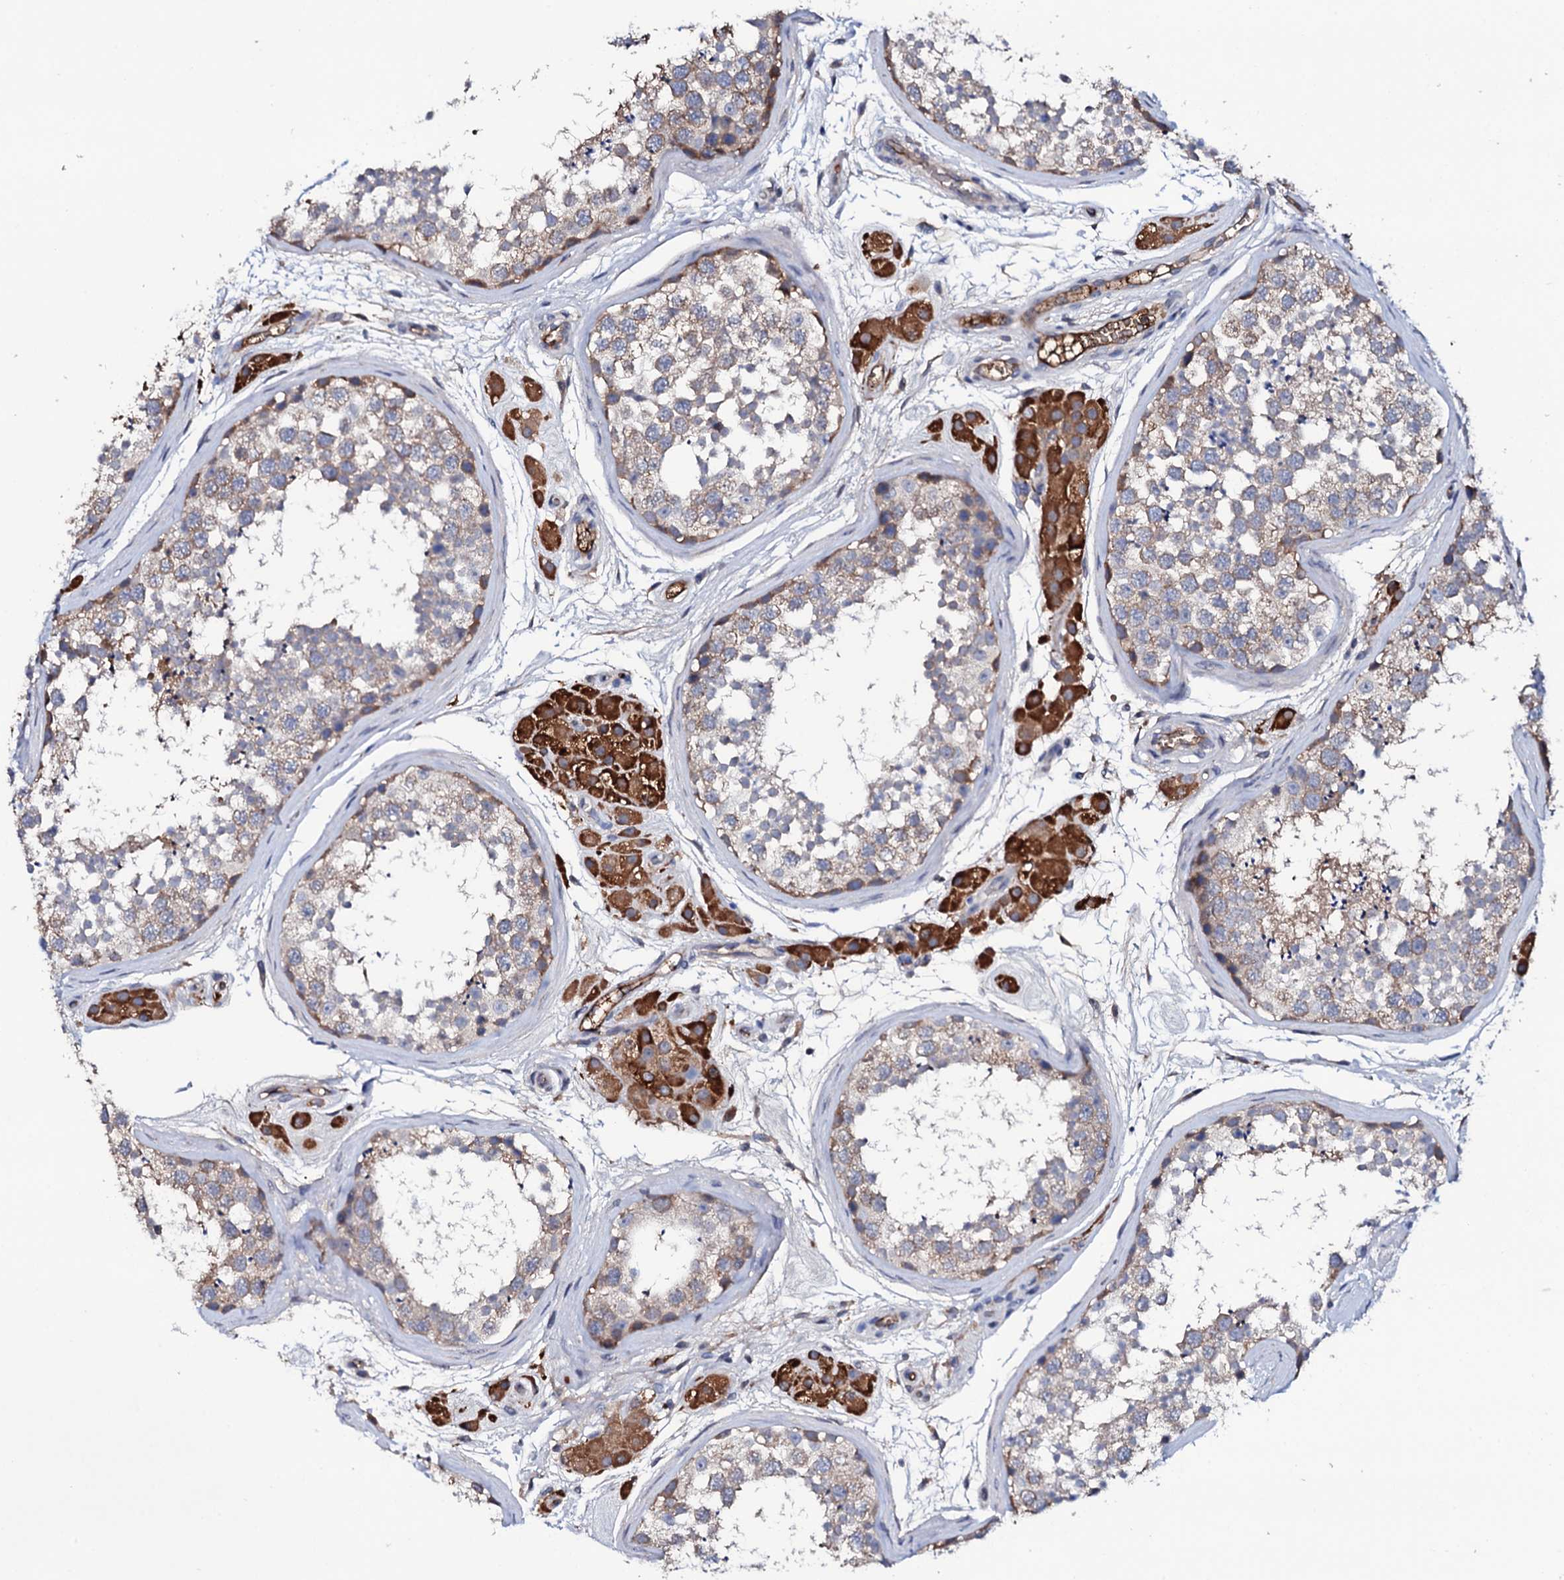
{"staining": {"intensity": "moderate", "quantity": "<25%", "location": "cytoplasmic/membranous"}, "tissue": "testis", "cell_type": "Cells in seminiferous ducts", "image_type": "normal", "snomed": [{"axis": "morphology", "description": "Normal tissue, NOS"}, {"axis": "topography", "description": "Testis"}], "caption": "Protein staining of benign testis shows moderate cytoplasmic/membranous expression in approximately <25% of cells in seminiferous ducts.", "gene": "TCAF2C", "patient": {"sex": "male", "age": 56}}